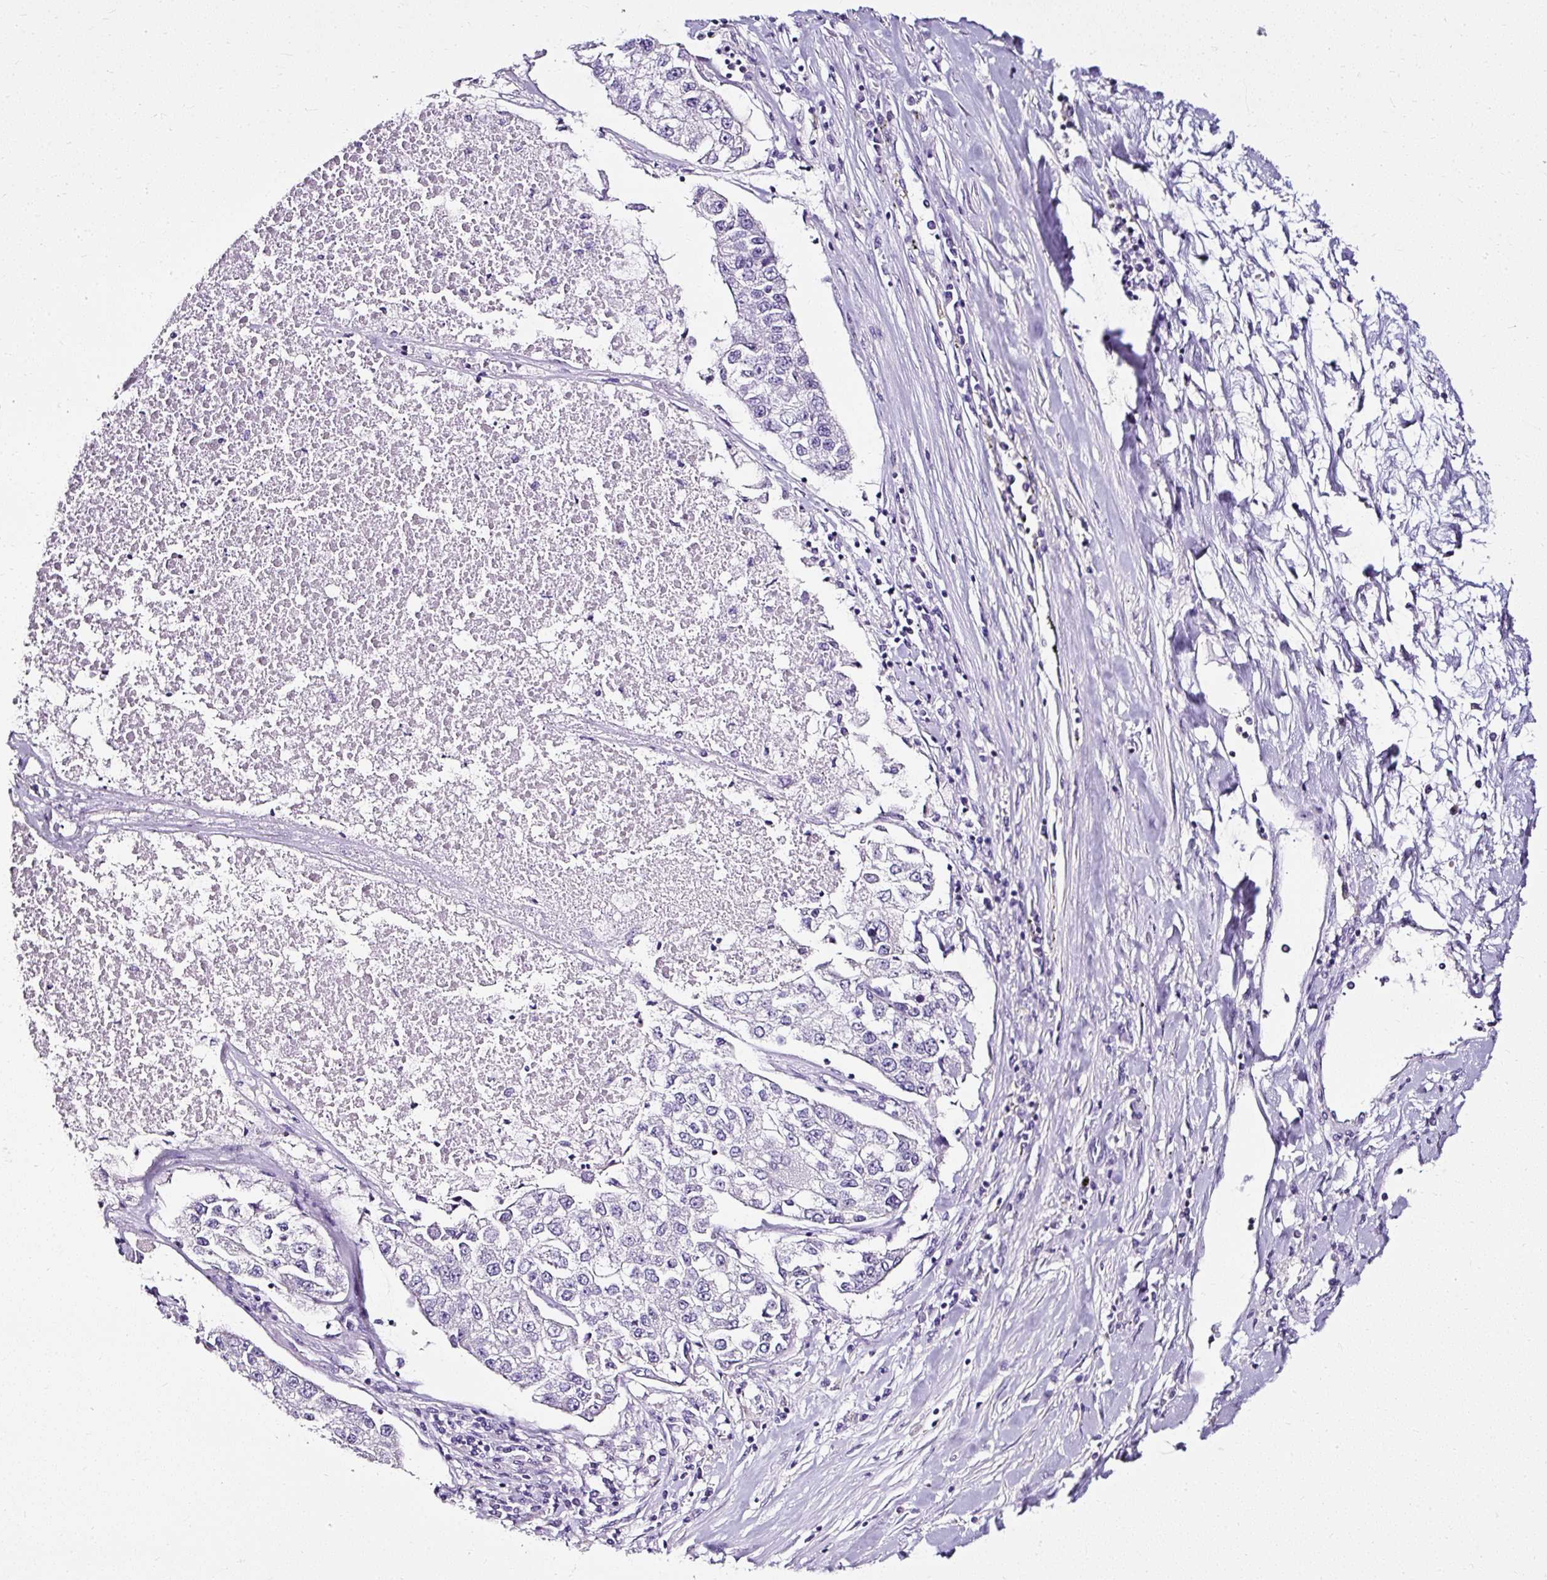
{"staining": {"intensity": "negative", "quantity": "none", "location": "none"}, "tissue": "lung cancer", "cell_type": "Tumor cells", "image_type": "cancer", "snomed": [{"axis": "morphology", "description": "Adenocarcinoma, NOS"}, {"axis": "topography", "description": "Lung"}], "caption": "Tumor cells are negative for brown protein staining in adenocarcinoma (lung).", "gene": "ATP2A1", "patient": {"sex": "male", "age": 49}}